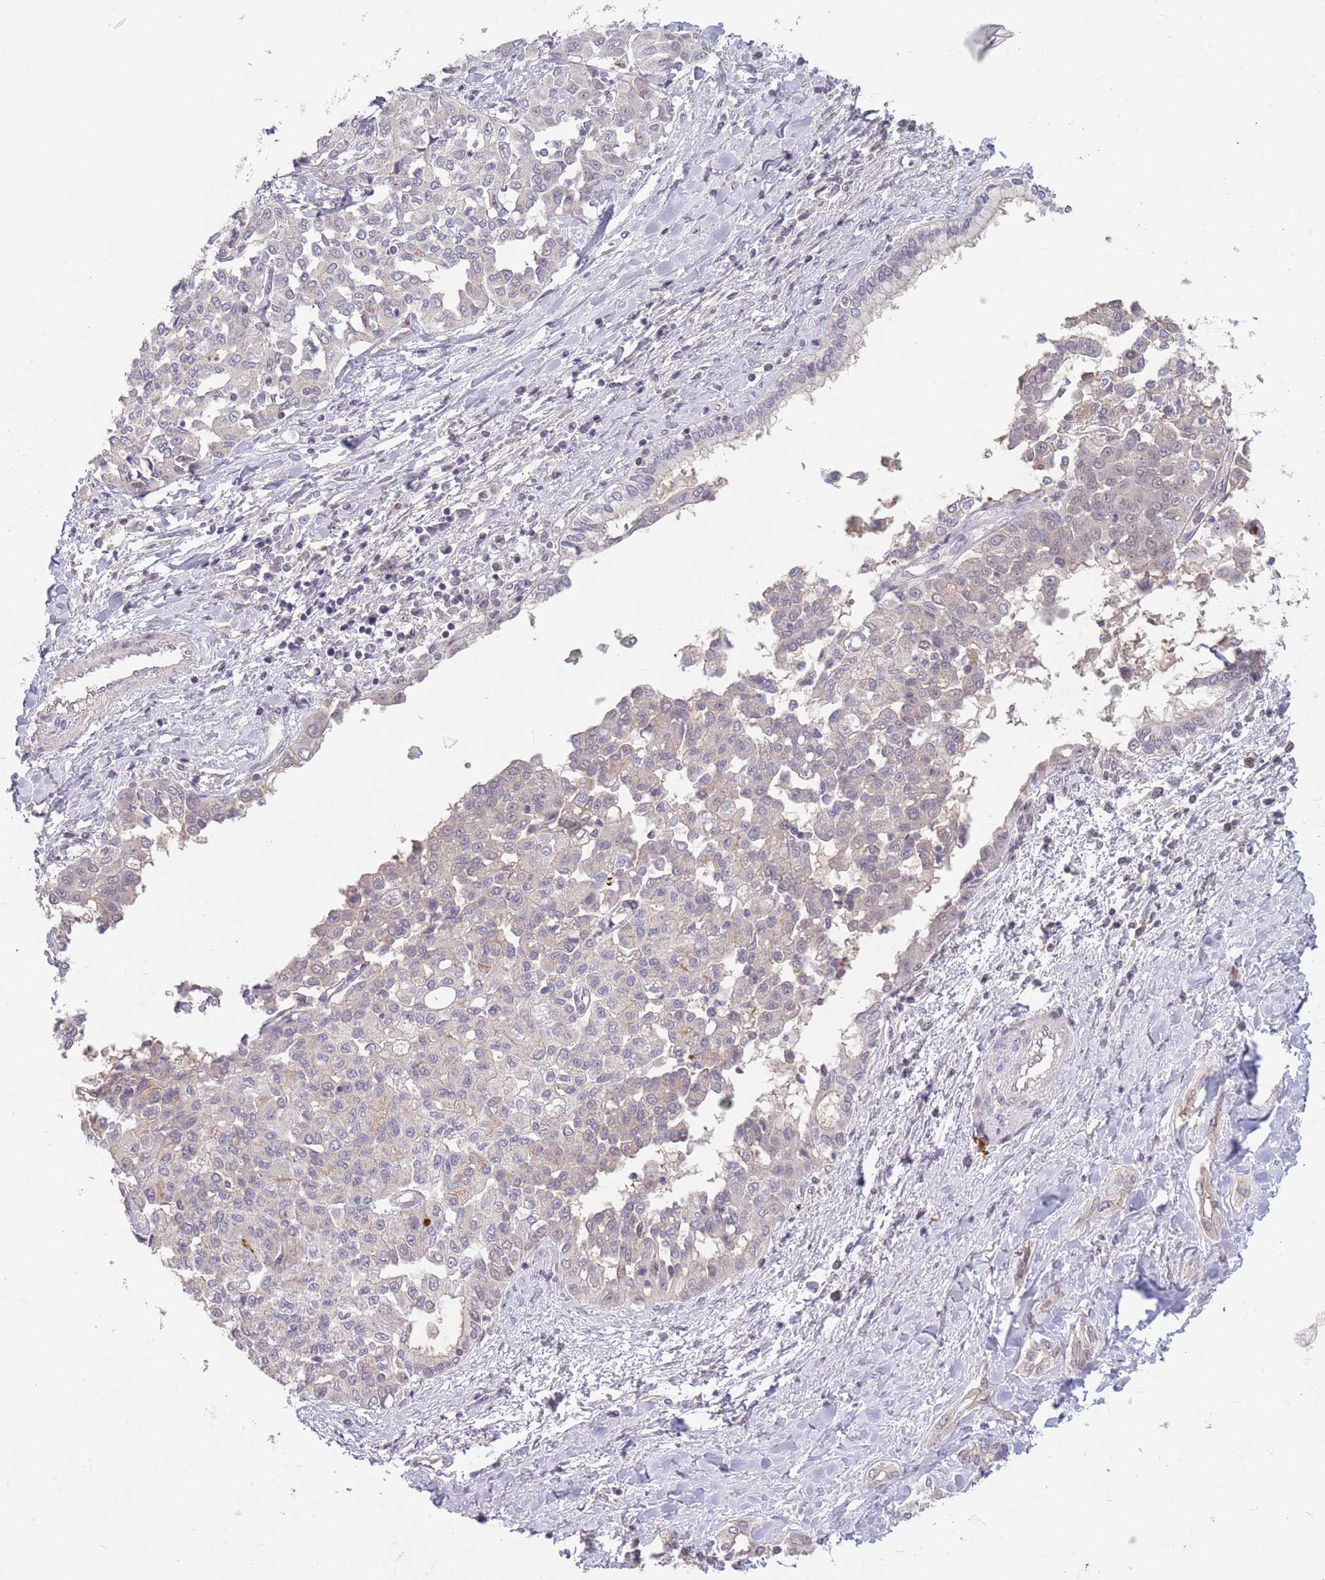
{"staining": {"intensity": "negative", "quantity": "none", "location": "none"}, "tissue": "liver cancer", "cell_type": "Tumor cells", "image_type": "cancer", "snomed": [{"axis": "morphology", "description": "Cholangiocarcinoma"}, {"axis": "topography", "description": "Liver"}], "caption": "High magnification brightfield microscopy of cholangiocarcinoma (liver) stained with DAB (3,3'-diaminobenzidine) (brown) and counterstained with hematoxylin (blue): tumor cells show no significant expression.", "gene": "MEI1", "patient": {"sex": "female", "age": 77}}